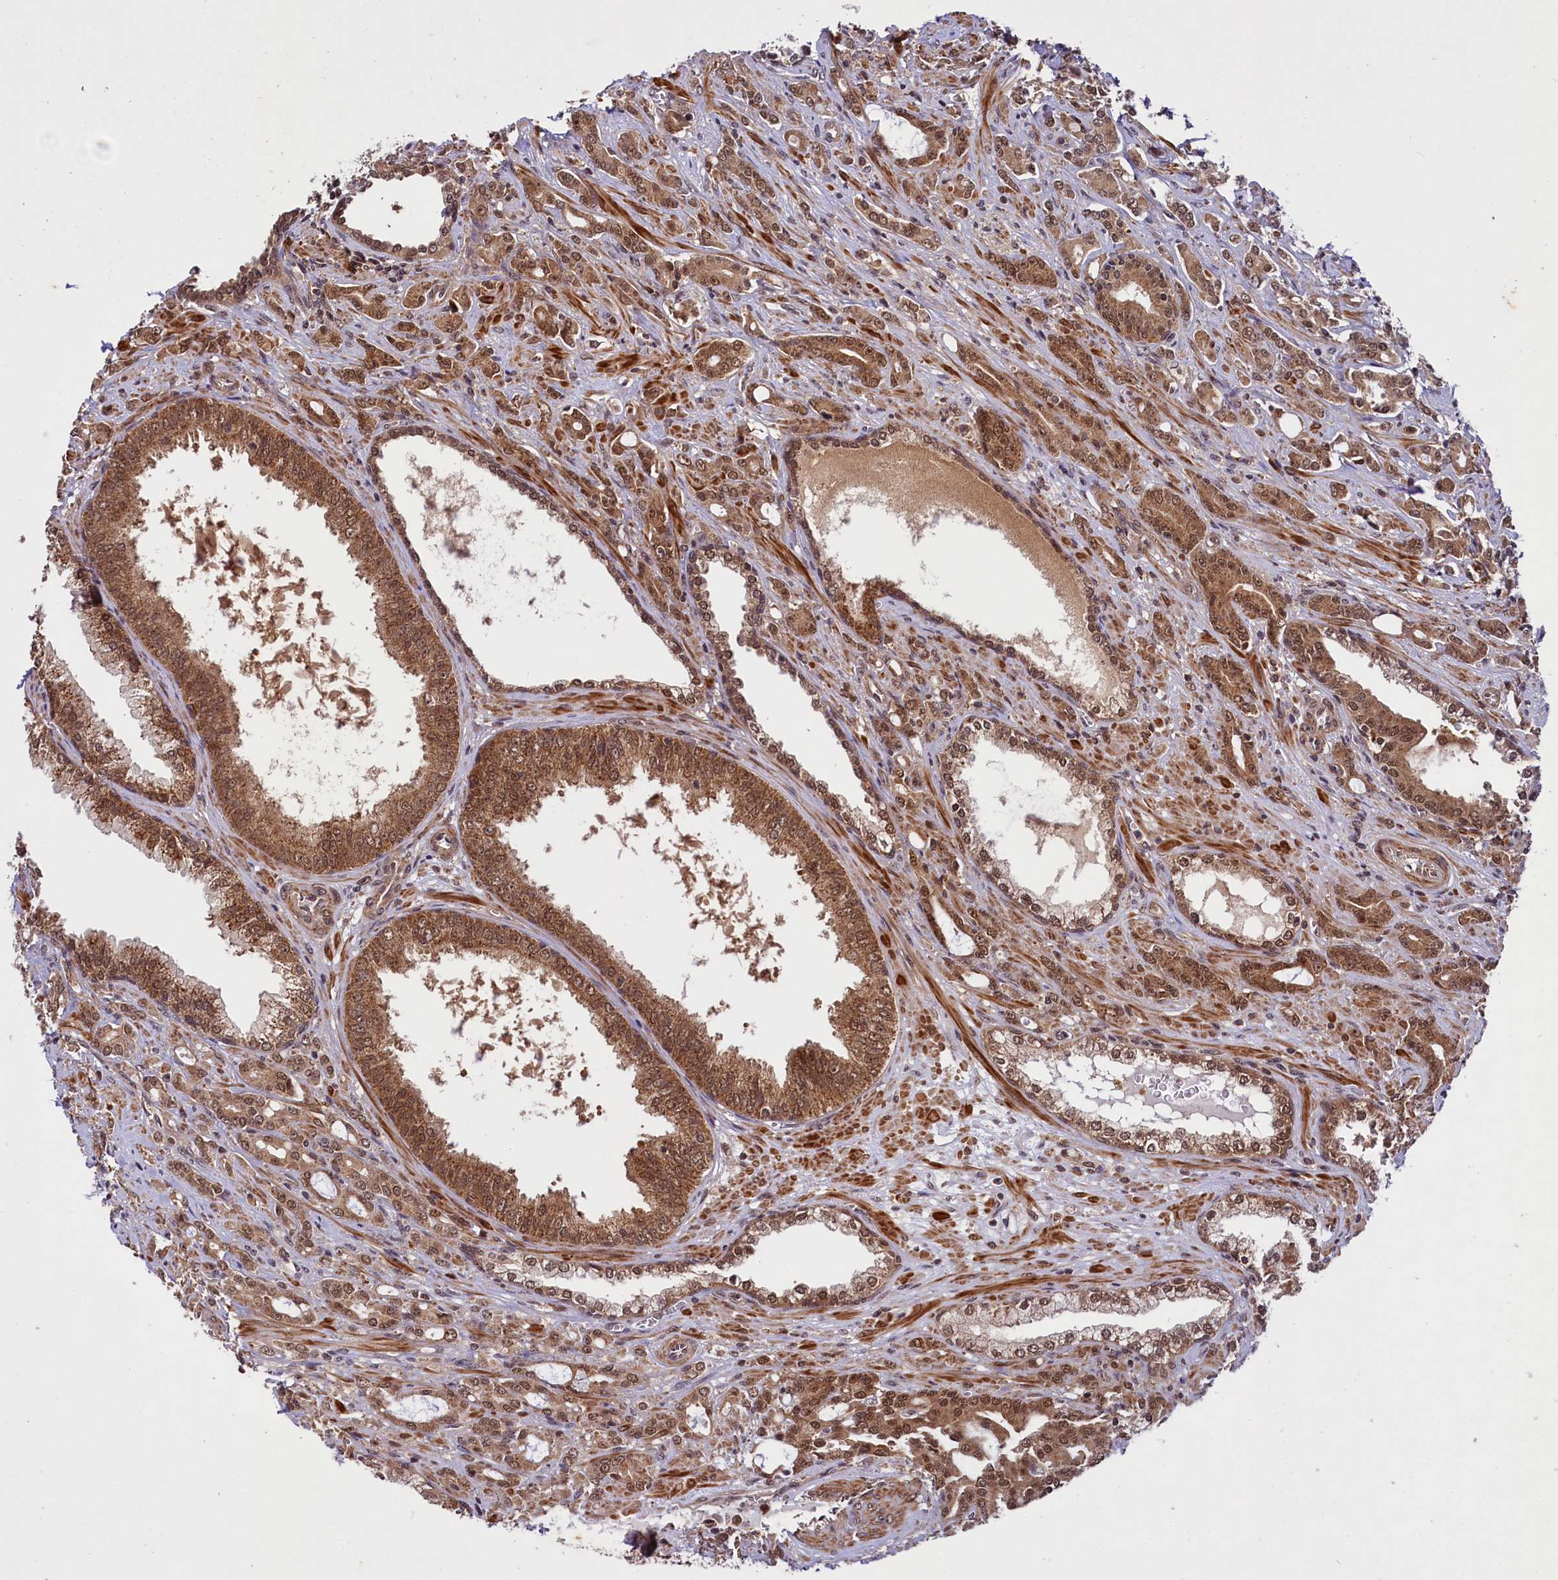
{"staining": {"intensity": "moderate", "quantity": ">75%", "location": "cytoplasmic/membranous,nuclear"}, "tissue": "prostate cancer", "cell_type": "Tumor cells", "image_type": "cancer", "snomed": [{"axis": "morphology", "description": "Adenocarcinoma, High grade"}, {"axis": "topography", "description": "Prostate"}], "caption": "IHC of human prostate cancer displays medium levels of moderate cytoplasmic/membranous and nuclear positivity in about >75% of tumor cells. The staining is performed using DAB brown chromogen to label protein expression. The nuclei are counter-stained blue using hematoxylin.", "gene": "UBE3A", "patient": {"sex": "male", "age": 72}}